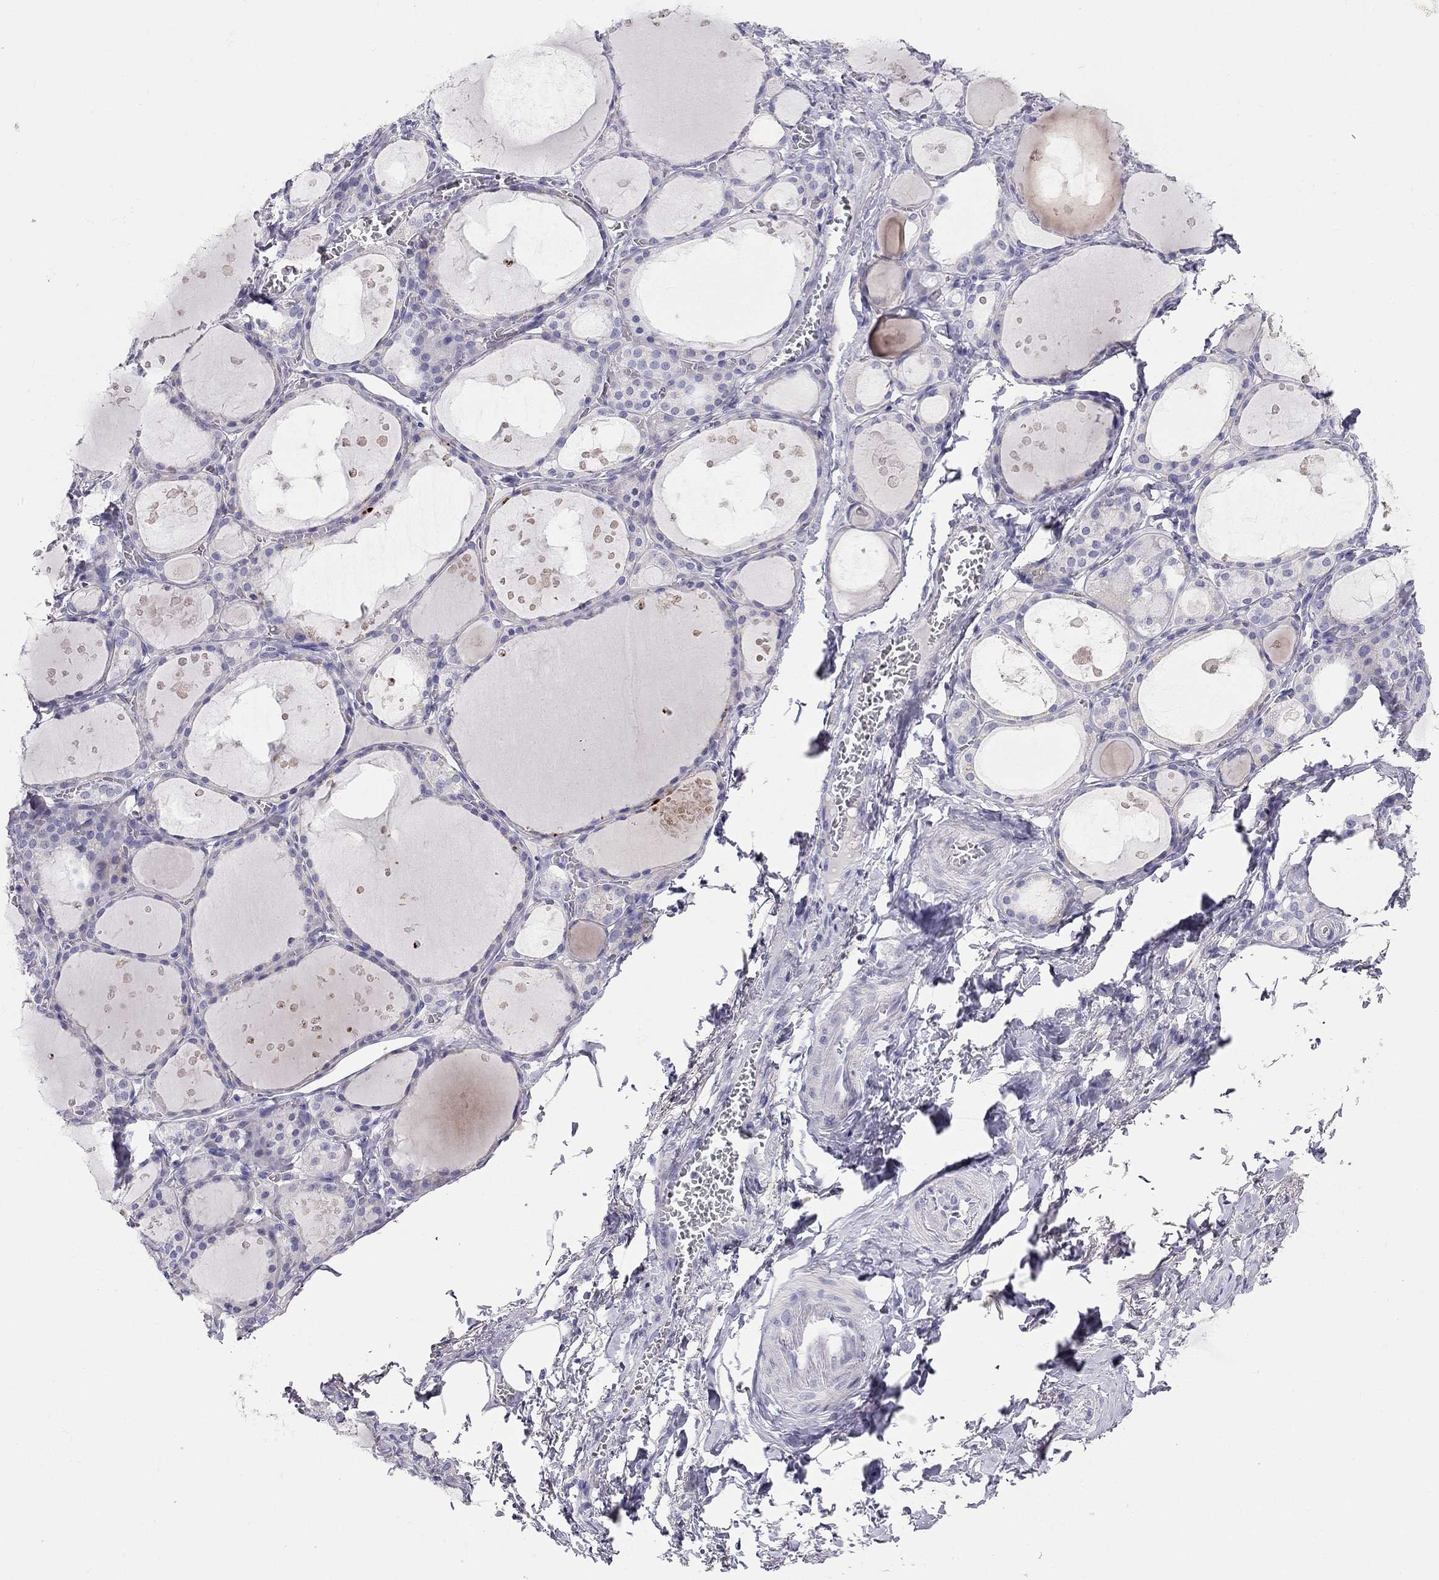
{"staining": {"intensity": "negative", "quantity": "none", "location": "none"}, "tissue": "thyroid gland", "cell_type": "Glandular cells", "image_type": "normal", "snomed": [{"axis": "morphology", "description": "Normal tissue, NOS"}, {"axis": "topography", "description": "Thyroid gland"}], "caption": "This is an immunohistochemistry (IHC) photomicrograph of unremarkable human thyroid gland. There is no staining in glandular cells.", "gene": "RFLNA", "patient": {"sex": "male", "age": 68}}